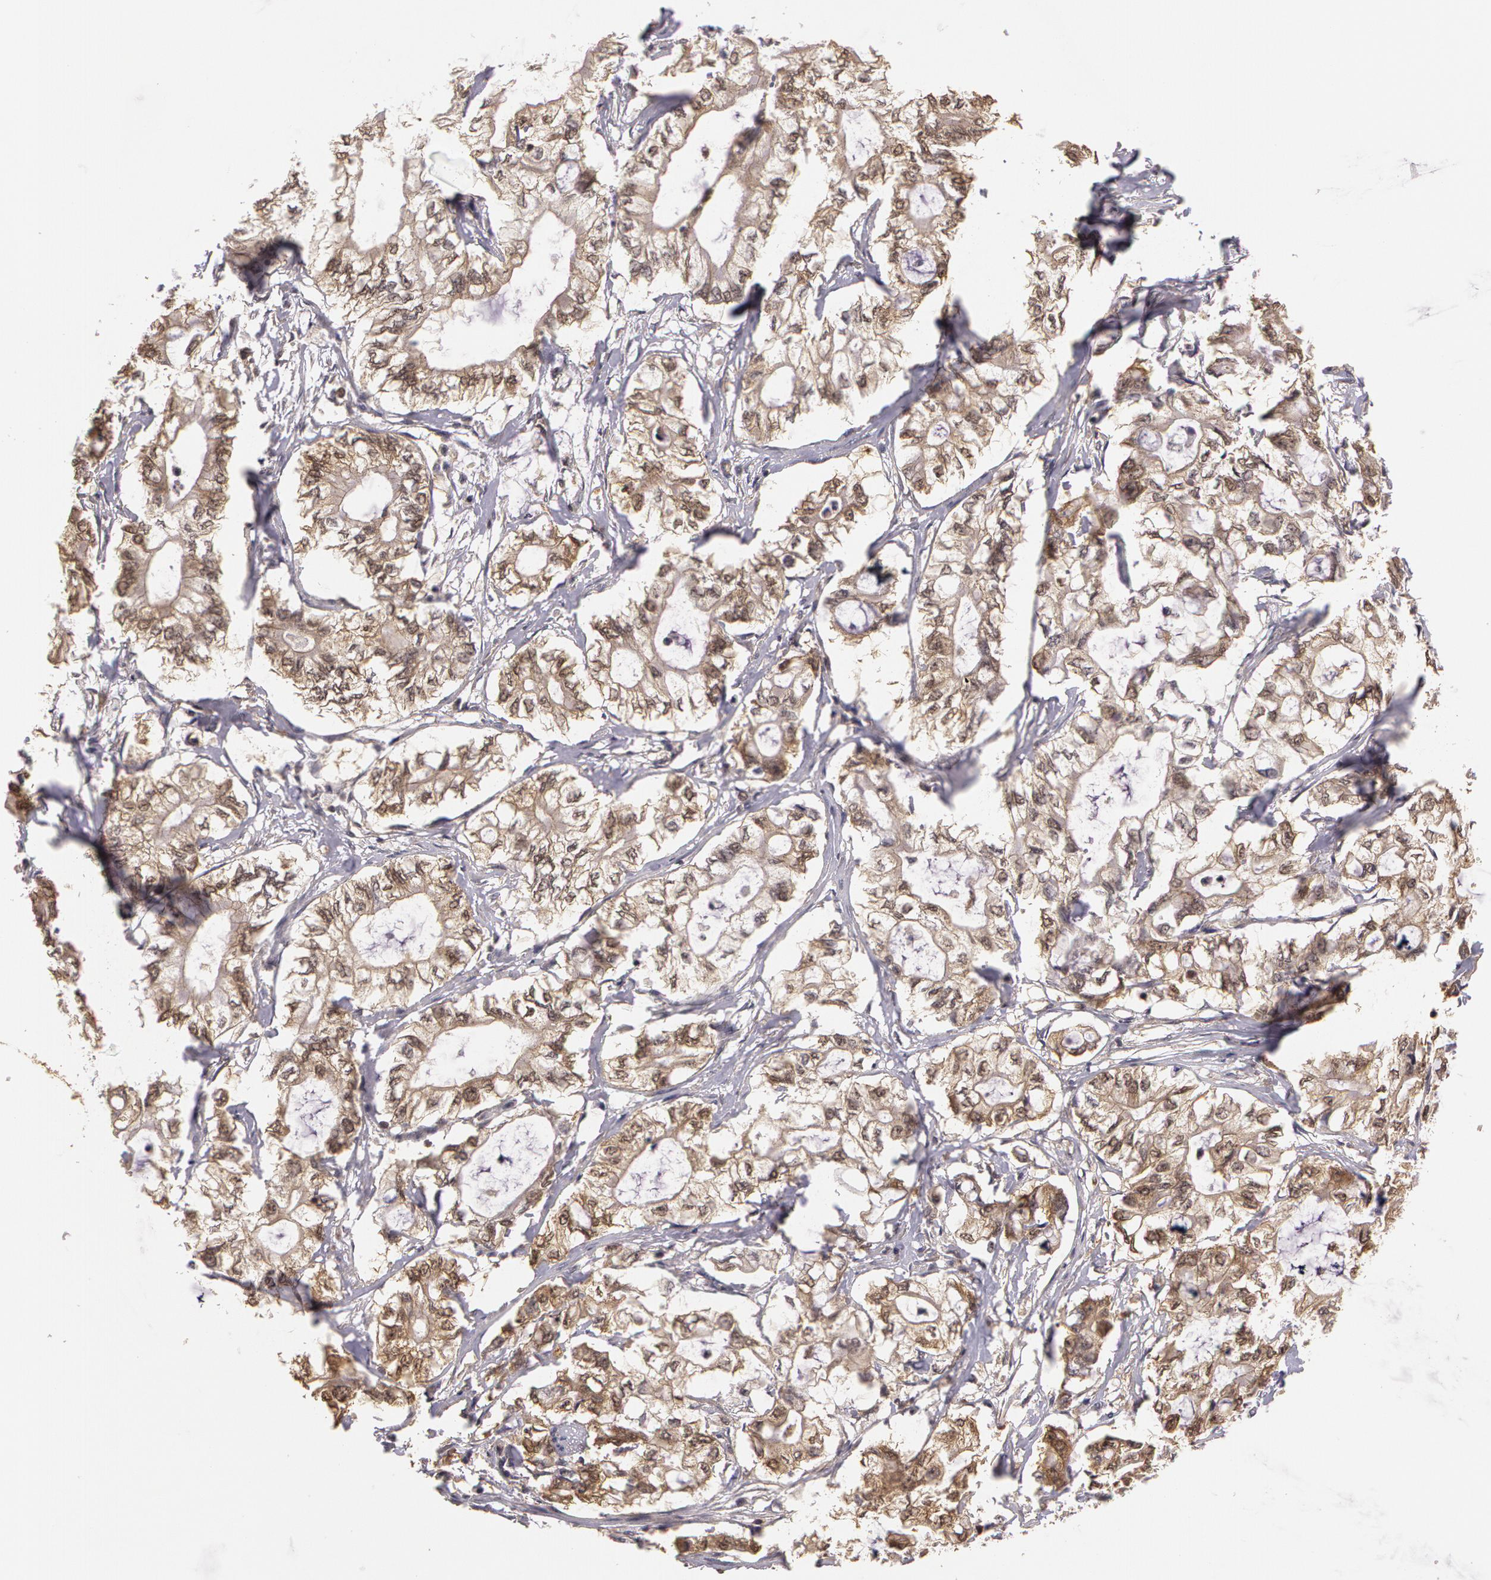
{"staining": {"intensity": "negative", "quantity": "none", "location": "none"}, "tissue": "pancreatic cancer", "cell_type": "Tumor cells", "image_type": "cancer", "snomed": [{"axis": "morphology", "description": "Adenocarcinoma, NOS"}, {"axis": "topography", "description": "Pancreas"}], "caption": "A photomicrograph of pancreatic adenocarcinoma stained for a protein shows no brown staining in tumor cells.", "gene": "AHSA1", "patient": {"sex": "male", "age": 79}}